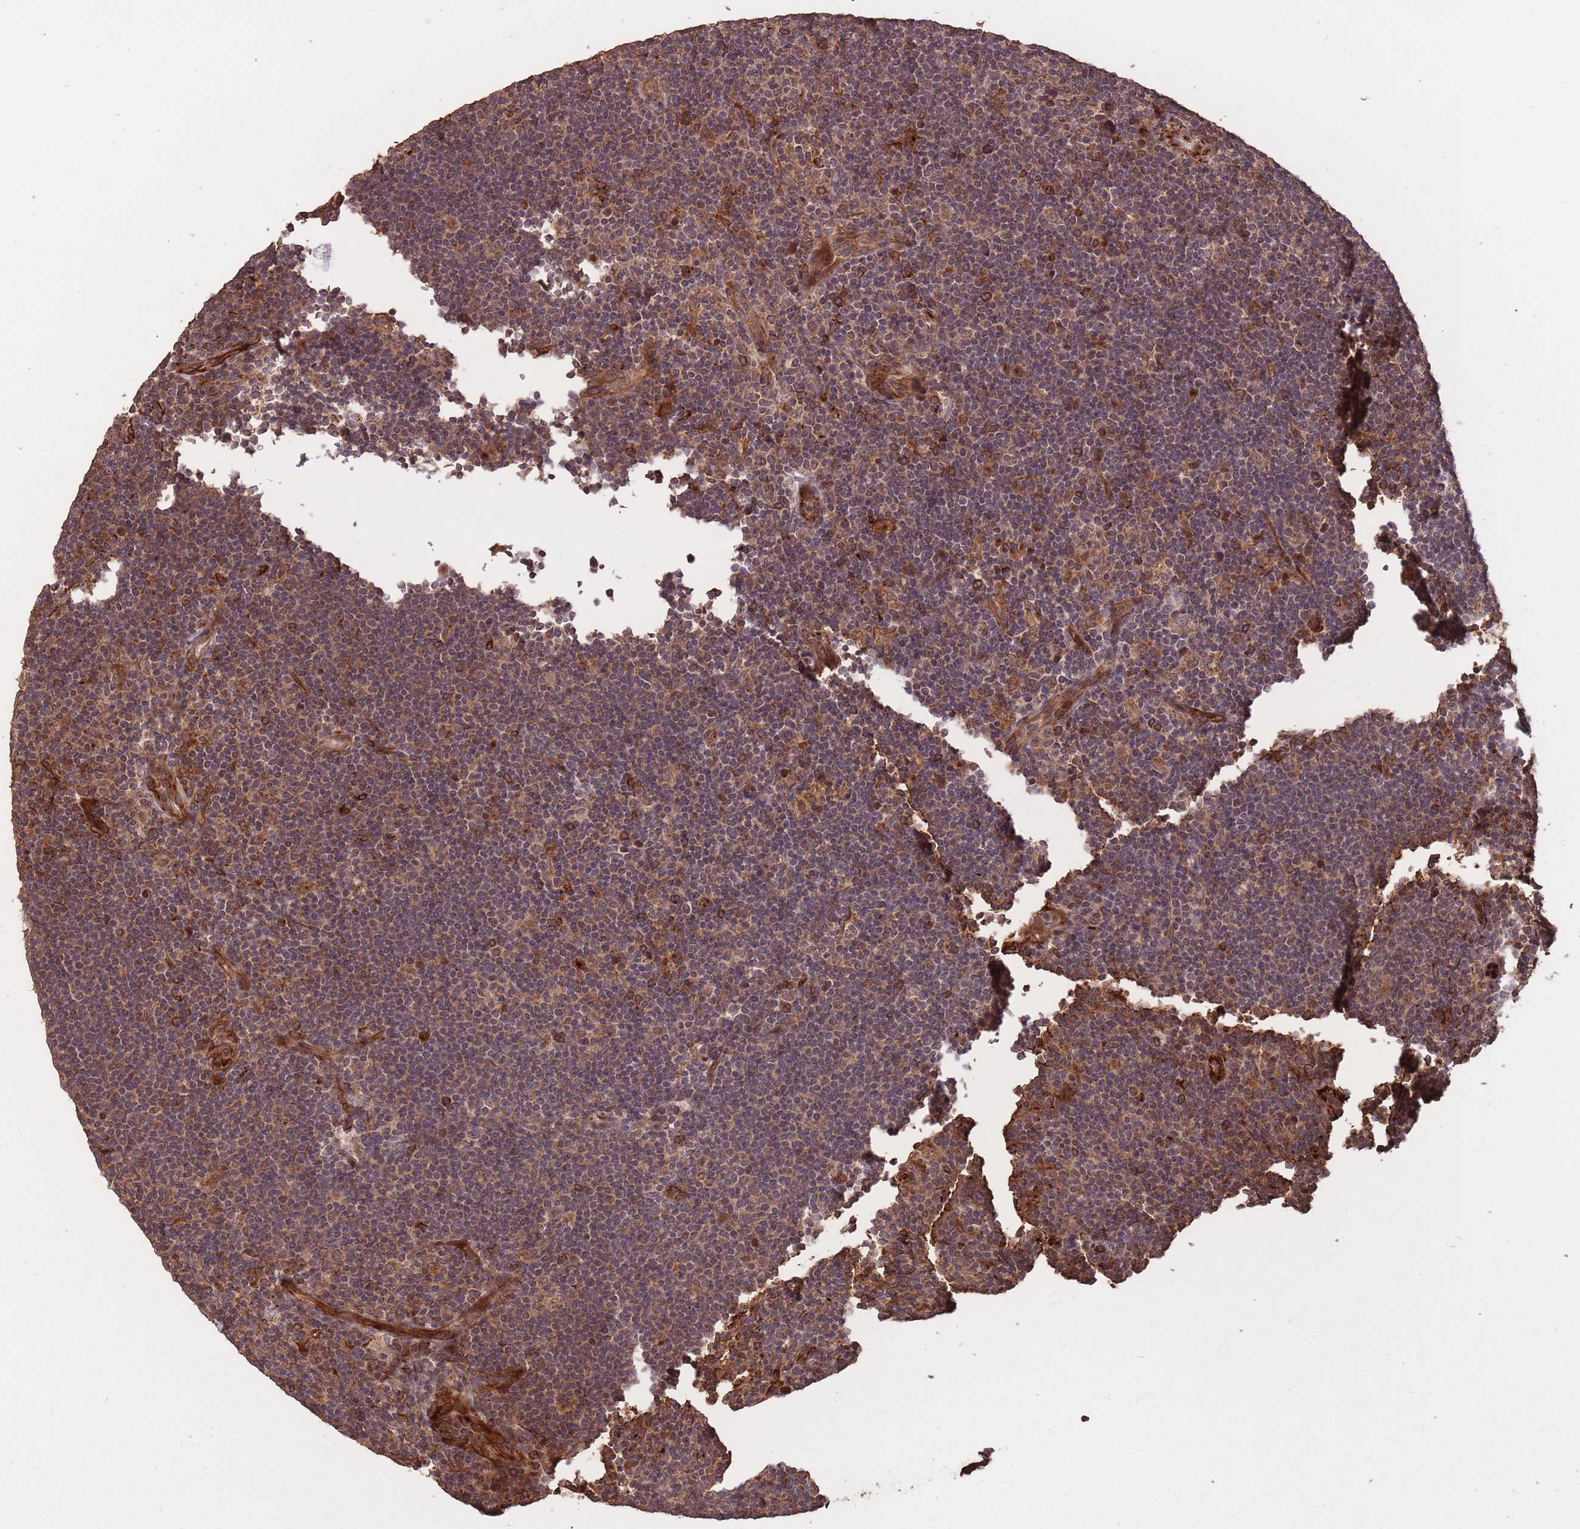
{"staining": {"intensity": "moderate", "quantity": ">75%", "location": "cytoplasmic/membranous,nuclear"}, "tissue": "lymphoma", "cell_type": "Tumor cells", "image_type": "cancer", "snomed": [{"axis": "morphology", "description": "Hodgkin's disease, NOS"}, {"axis": "topography", "description": "Lymph node"}], "caption": "Immunohistochemistry histopathology image of neoplastic tissue: human Hodgkin's disease stained using immunohistochemistry (IHC) exhibits medium levels of moderate protein expression localized specifically in the cytoplasmic/membranous and nuclear of tumor cells, appearing as a cytoplasmic/membranous and nuclear brown color.", "gene": "ERBB3", "patient": {"sex": "female", "age": 57}}